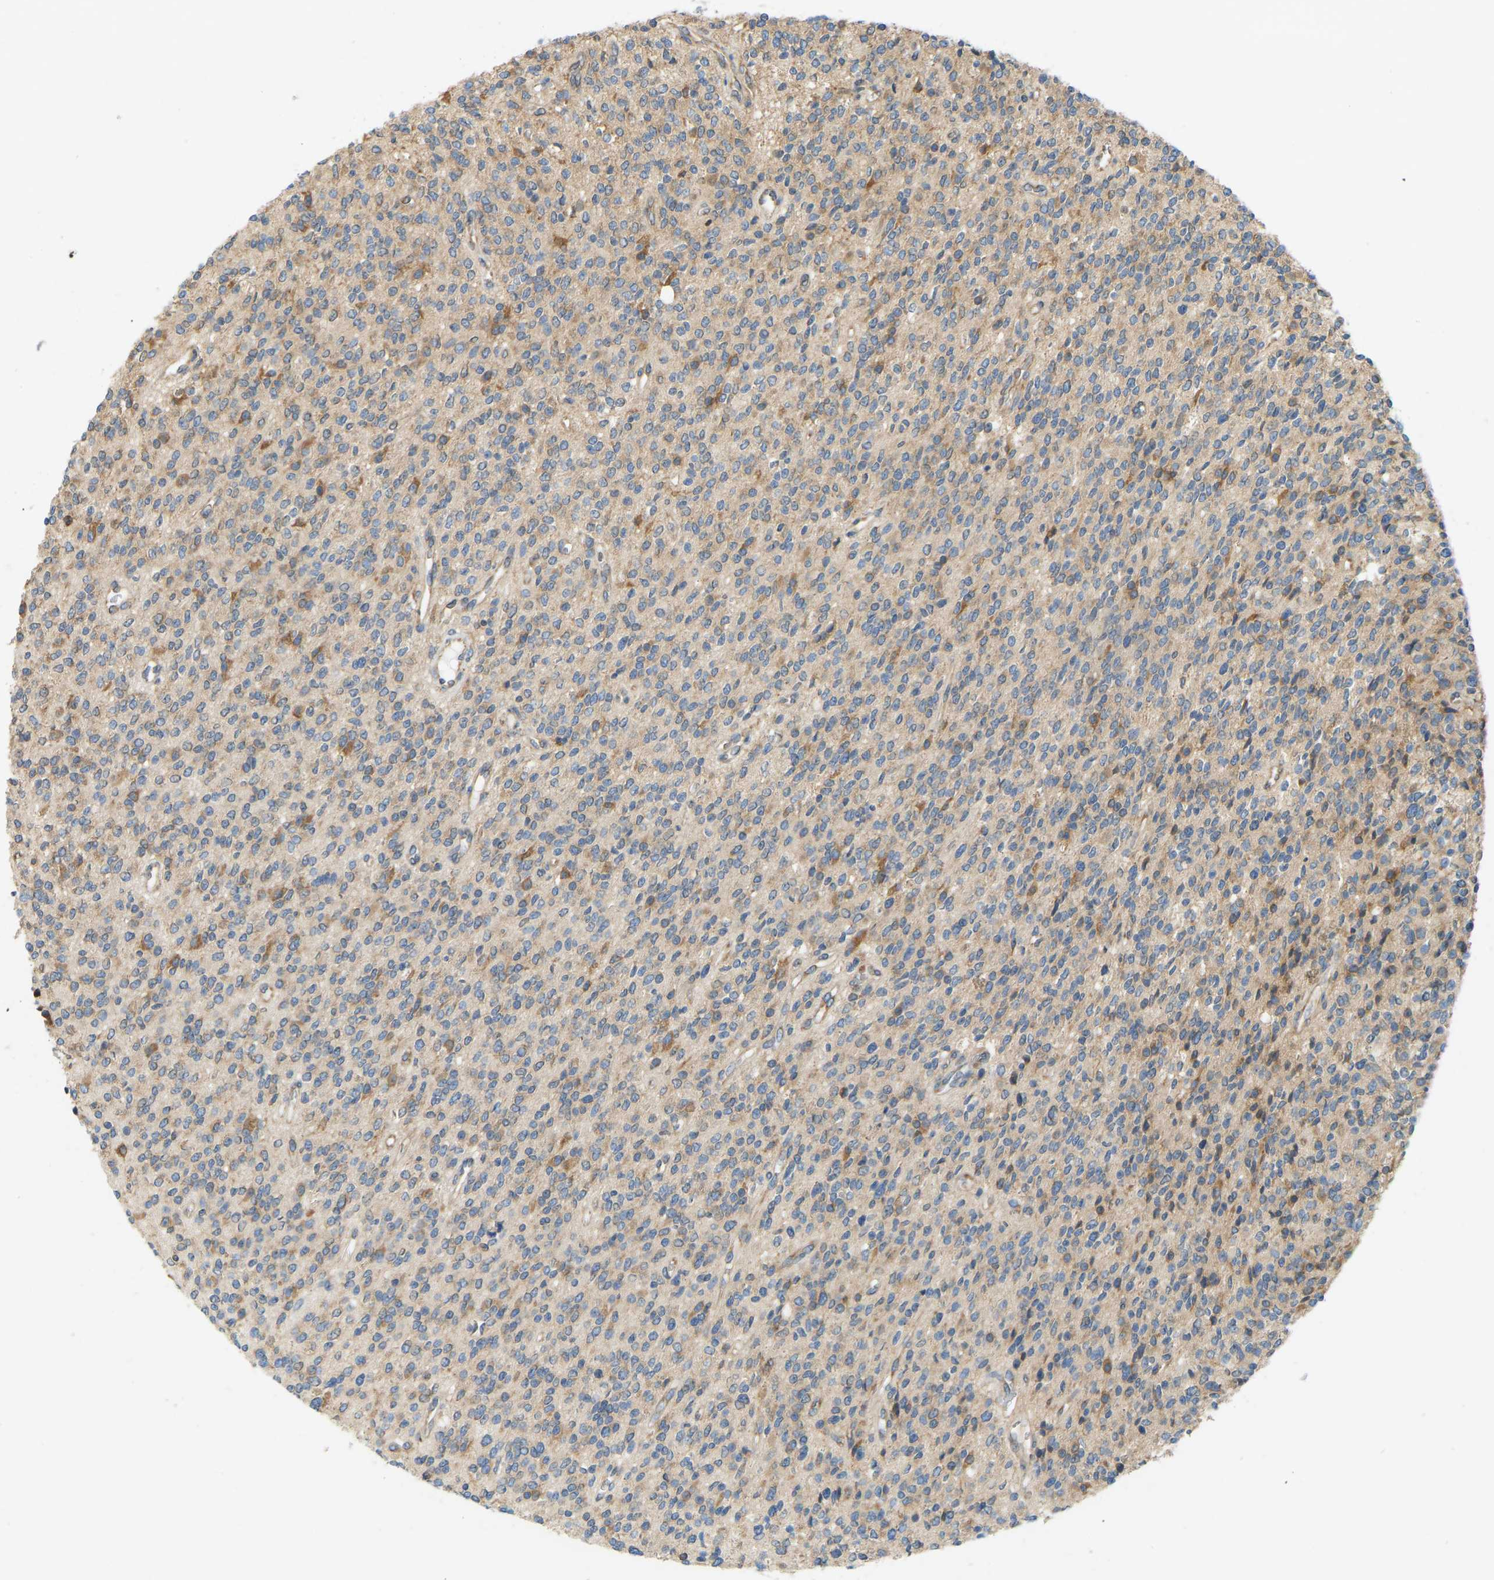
{"staining": {"intensity": "moderate", "quantity": "25%-75%", "location": "cytoplasmic/membranous"}, "tissue": "glioma", "cell_type": "Tumor cells", "image_type": "cancer", "snomed": [{"axis": "morphology", "description": "Glioma, malignant, High grade"}, {"axis": "topography", "description": "Brain"}], "caption": "High-power microscopy captured an immunohistochemistry (IHC) photomicrograph of glioma, revealing moderate cytoplasmic/membranous positivity in approximately 25%-75% of tumor cells. The protein is shown in brown color, while the nuclei are stained blue.", "gene": "RPS6KB2", "patient": {"sex": "male", "age": 34}}